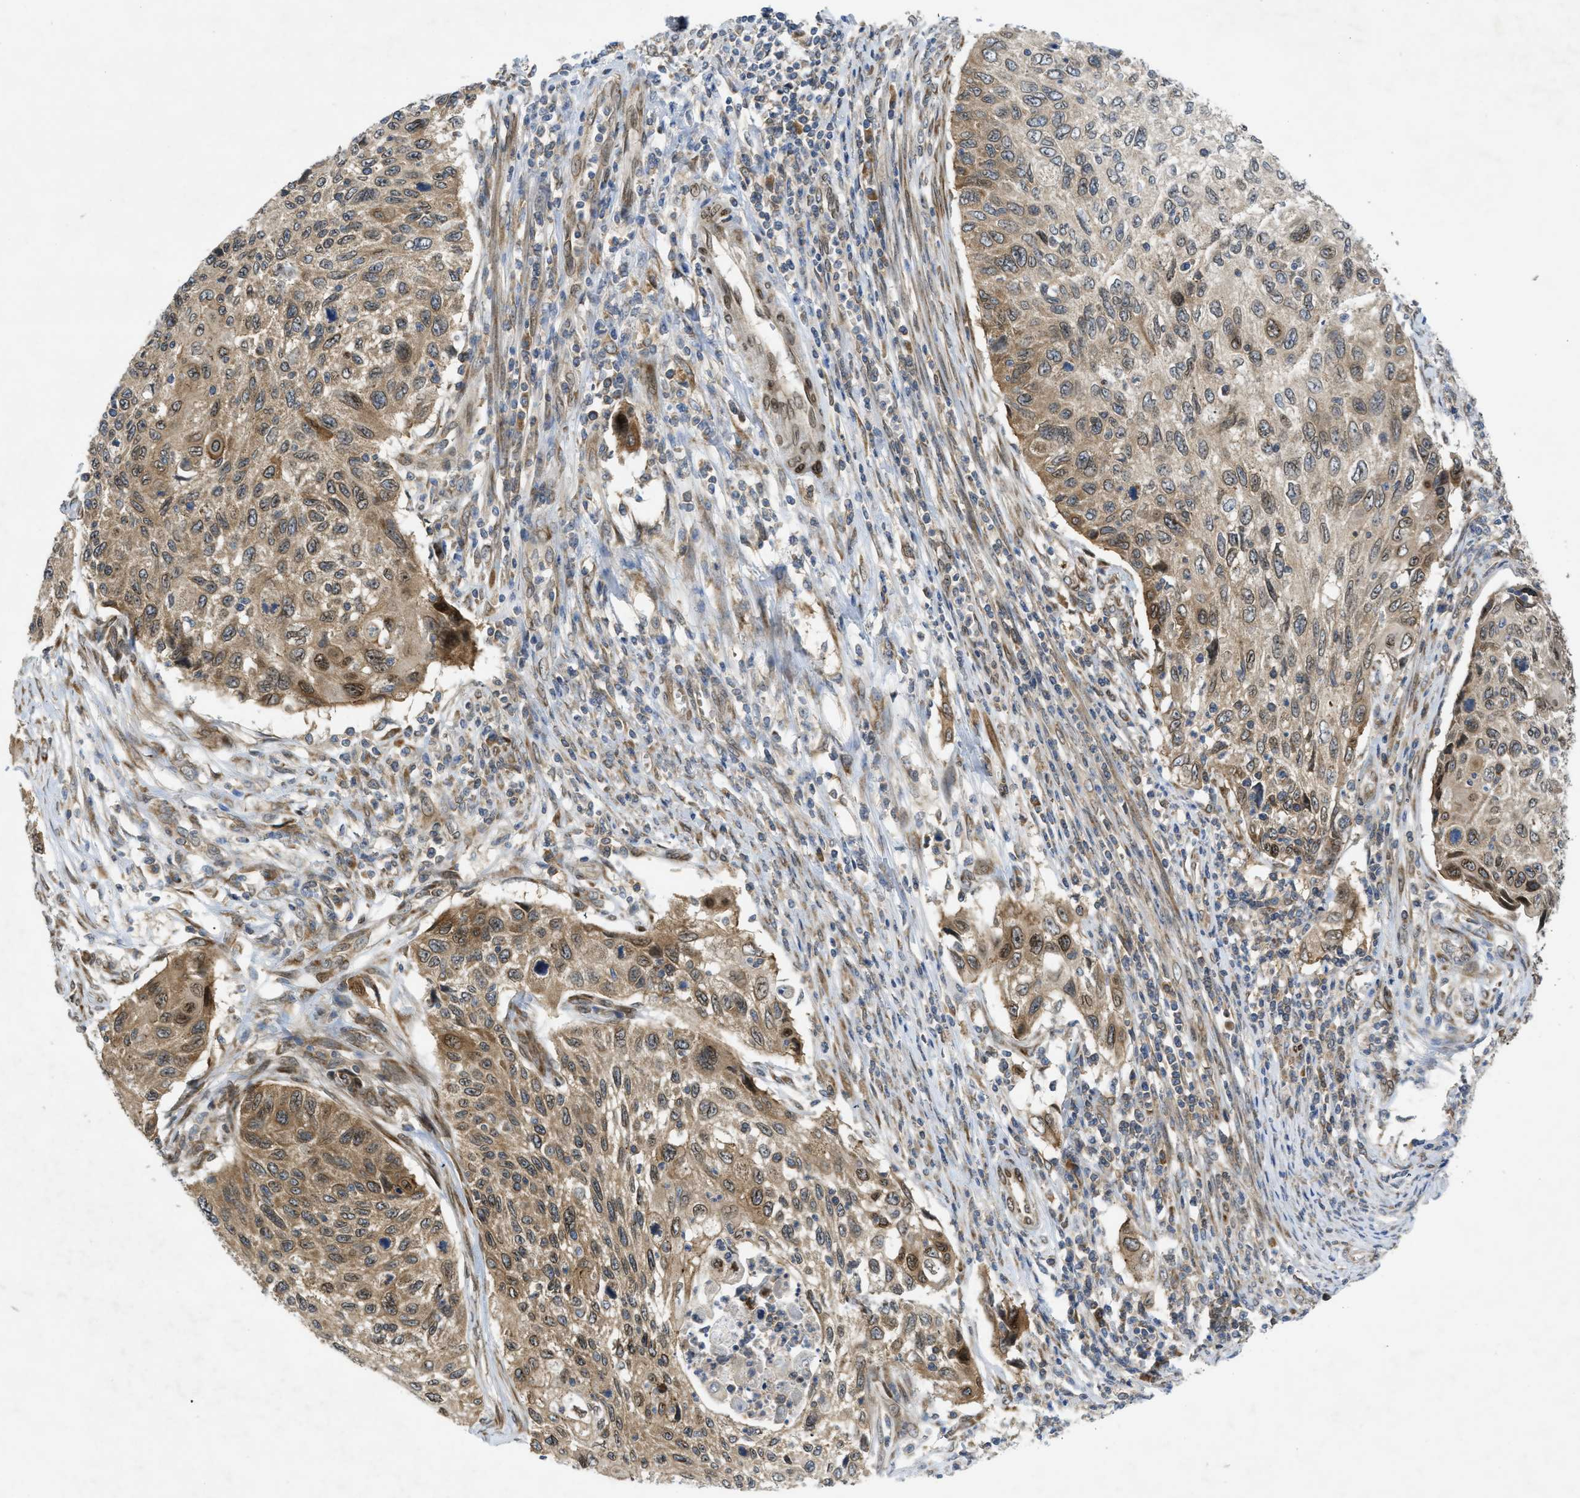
{"staining": {"intensity": "moderate", "quantity": ">75%", "location": "cytoplasmic/membranous,nuclear"}, "tissue": "cervical cancer", "cell_type": "Tumor cells", "image_type": "cancer", "snomed": [{"axis": "morphology", "description": "Squamous cell carcinoma, NOS"}, {"axis": "topography", "description": "Cervix"}], "caption": "Cervical cancer stained with a protein marker reveals moderate staining in tumor cells.", "gene": "EIF2AK3", "patient": {"sex": "female", "age": 70}}